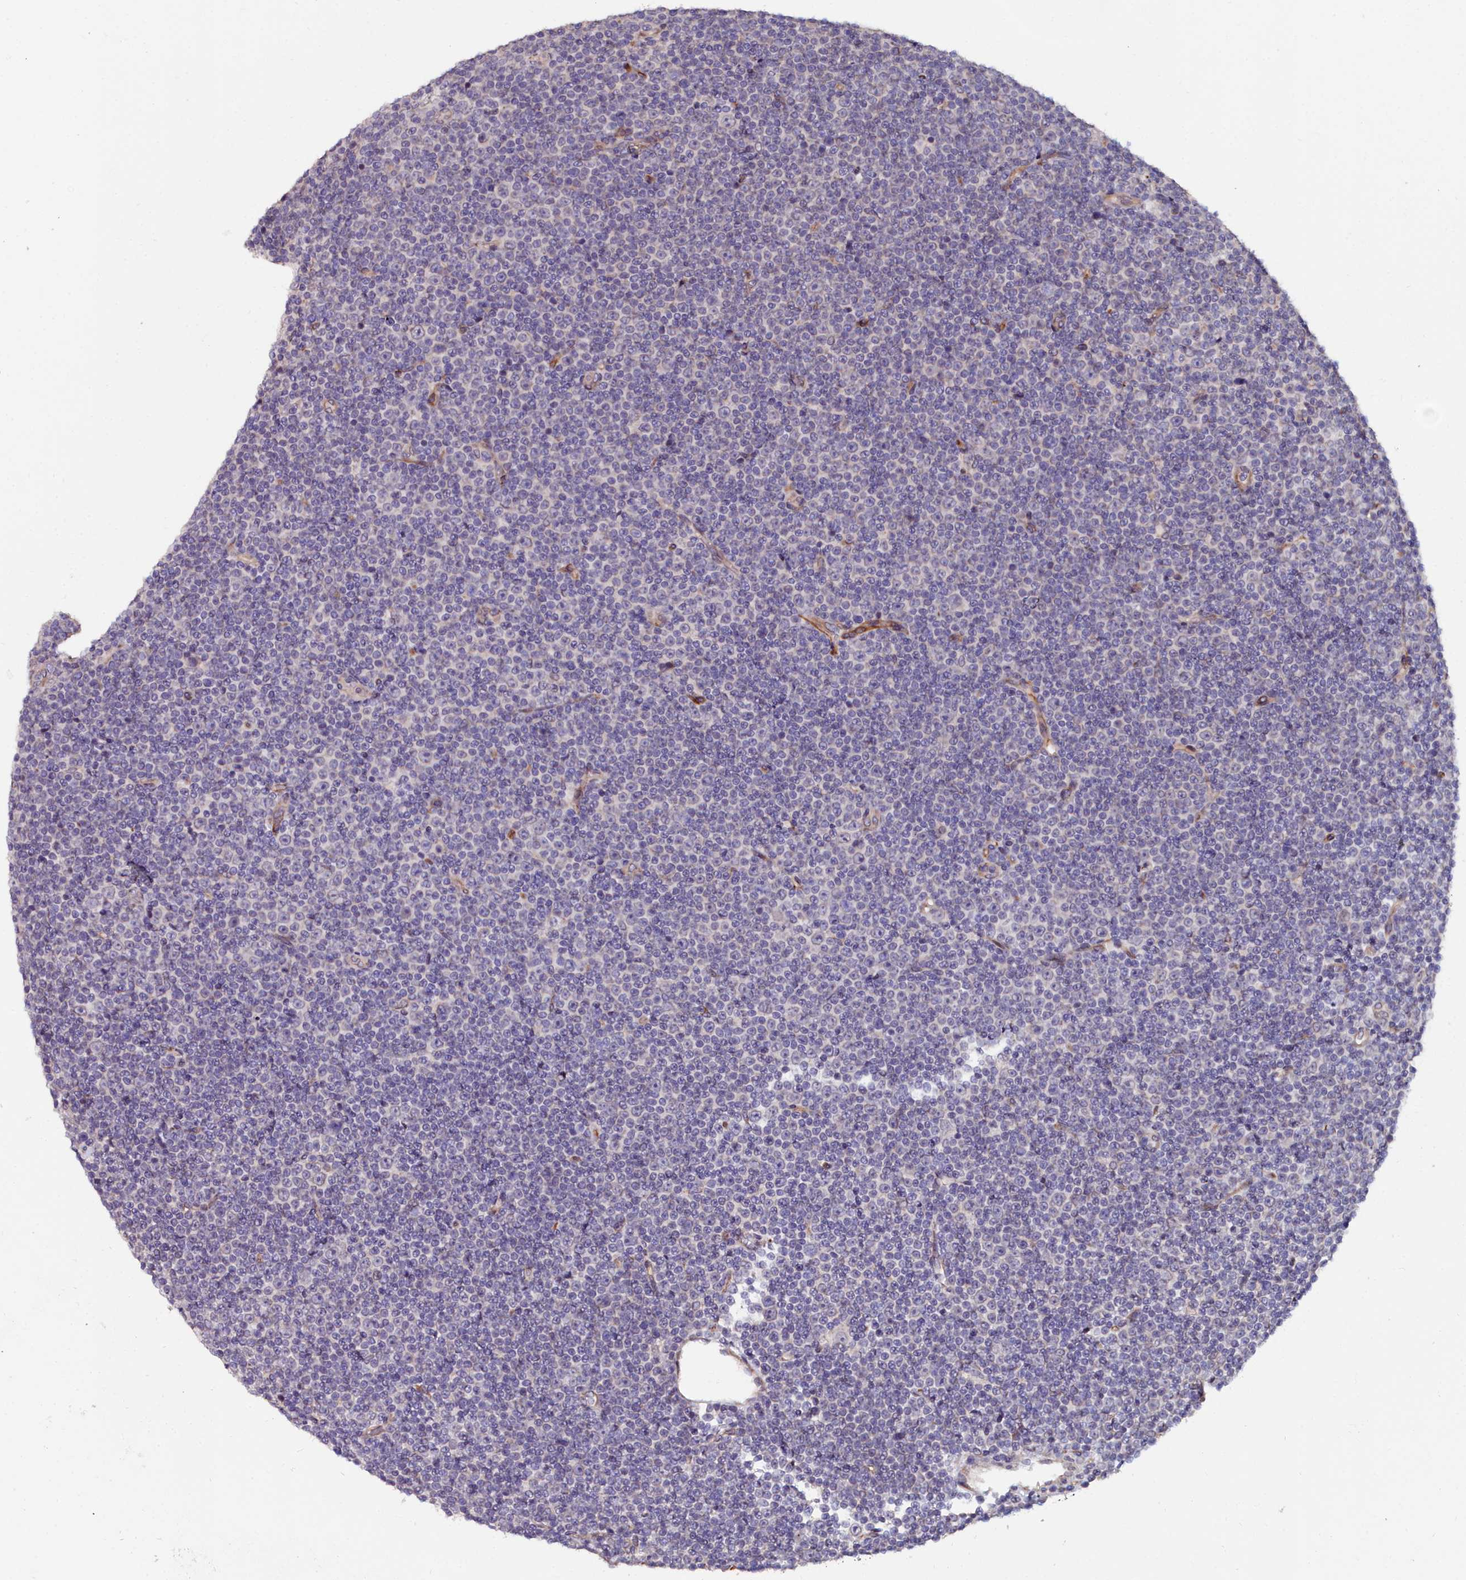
{"staining": {"intensity": "negative", "quantity": "none", "location": "none"}, "tissue": "lymphoma", "cell_type": "Tumor cells", "image_type": "cancer", "snomed": [{"axis": "morphology", "description": "Malignant lymphoma, non-Hodgkin's type, Low grade"}, {"axis": "topography", "description": "Lymph node"}], "caption": "There is no significant staining in tumor cells of low-grade malignant lymphoma, non-Hodgkin's type.", "gene": "C4orf19", "patient": {"sex": "female", "age": 67}}